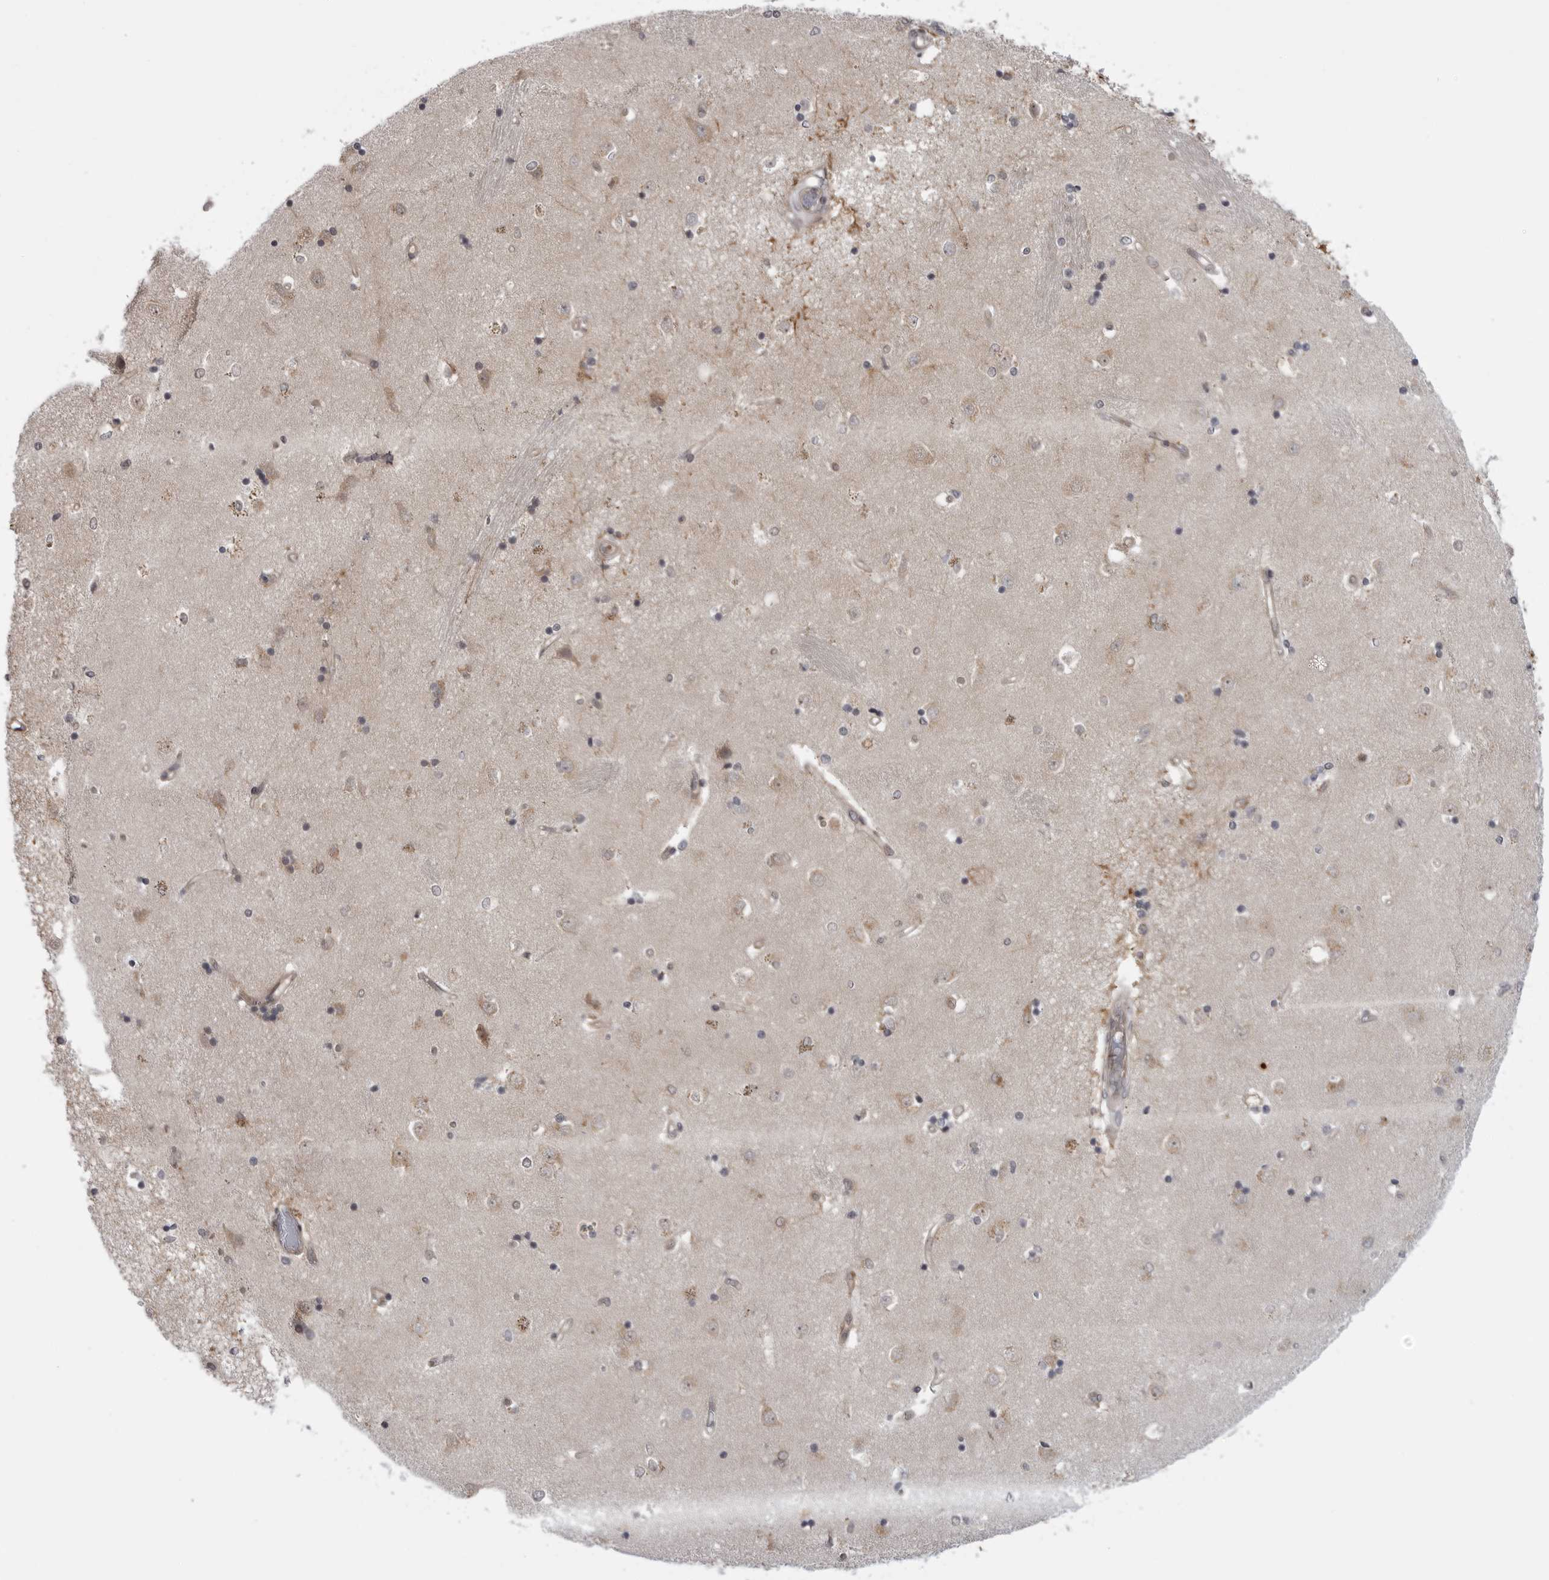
{"staining": {"intensity": "weak", "quantity": "<25%", "location": "cytoplasmic/membranous"}, "tissue": "caudate", "cell_type": "Glial cells", "image_type": "normal", "snomed": [{"axis": "morphology", "description": "Normal tissue, NOS"}, {"axis": "topography", "description": "Lateral ventricle wall"}], "caption": "Benign caudate was stained to show a protein in brown. There is no significant positivity in glial cells.", "gene": "LRRC45", "patient": {"sex": "male", "age": 45}}